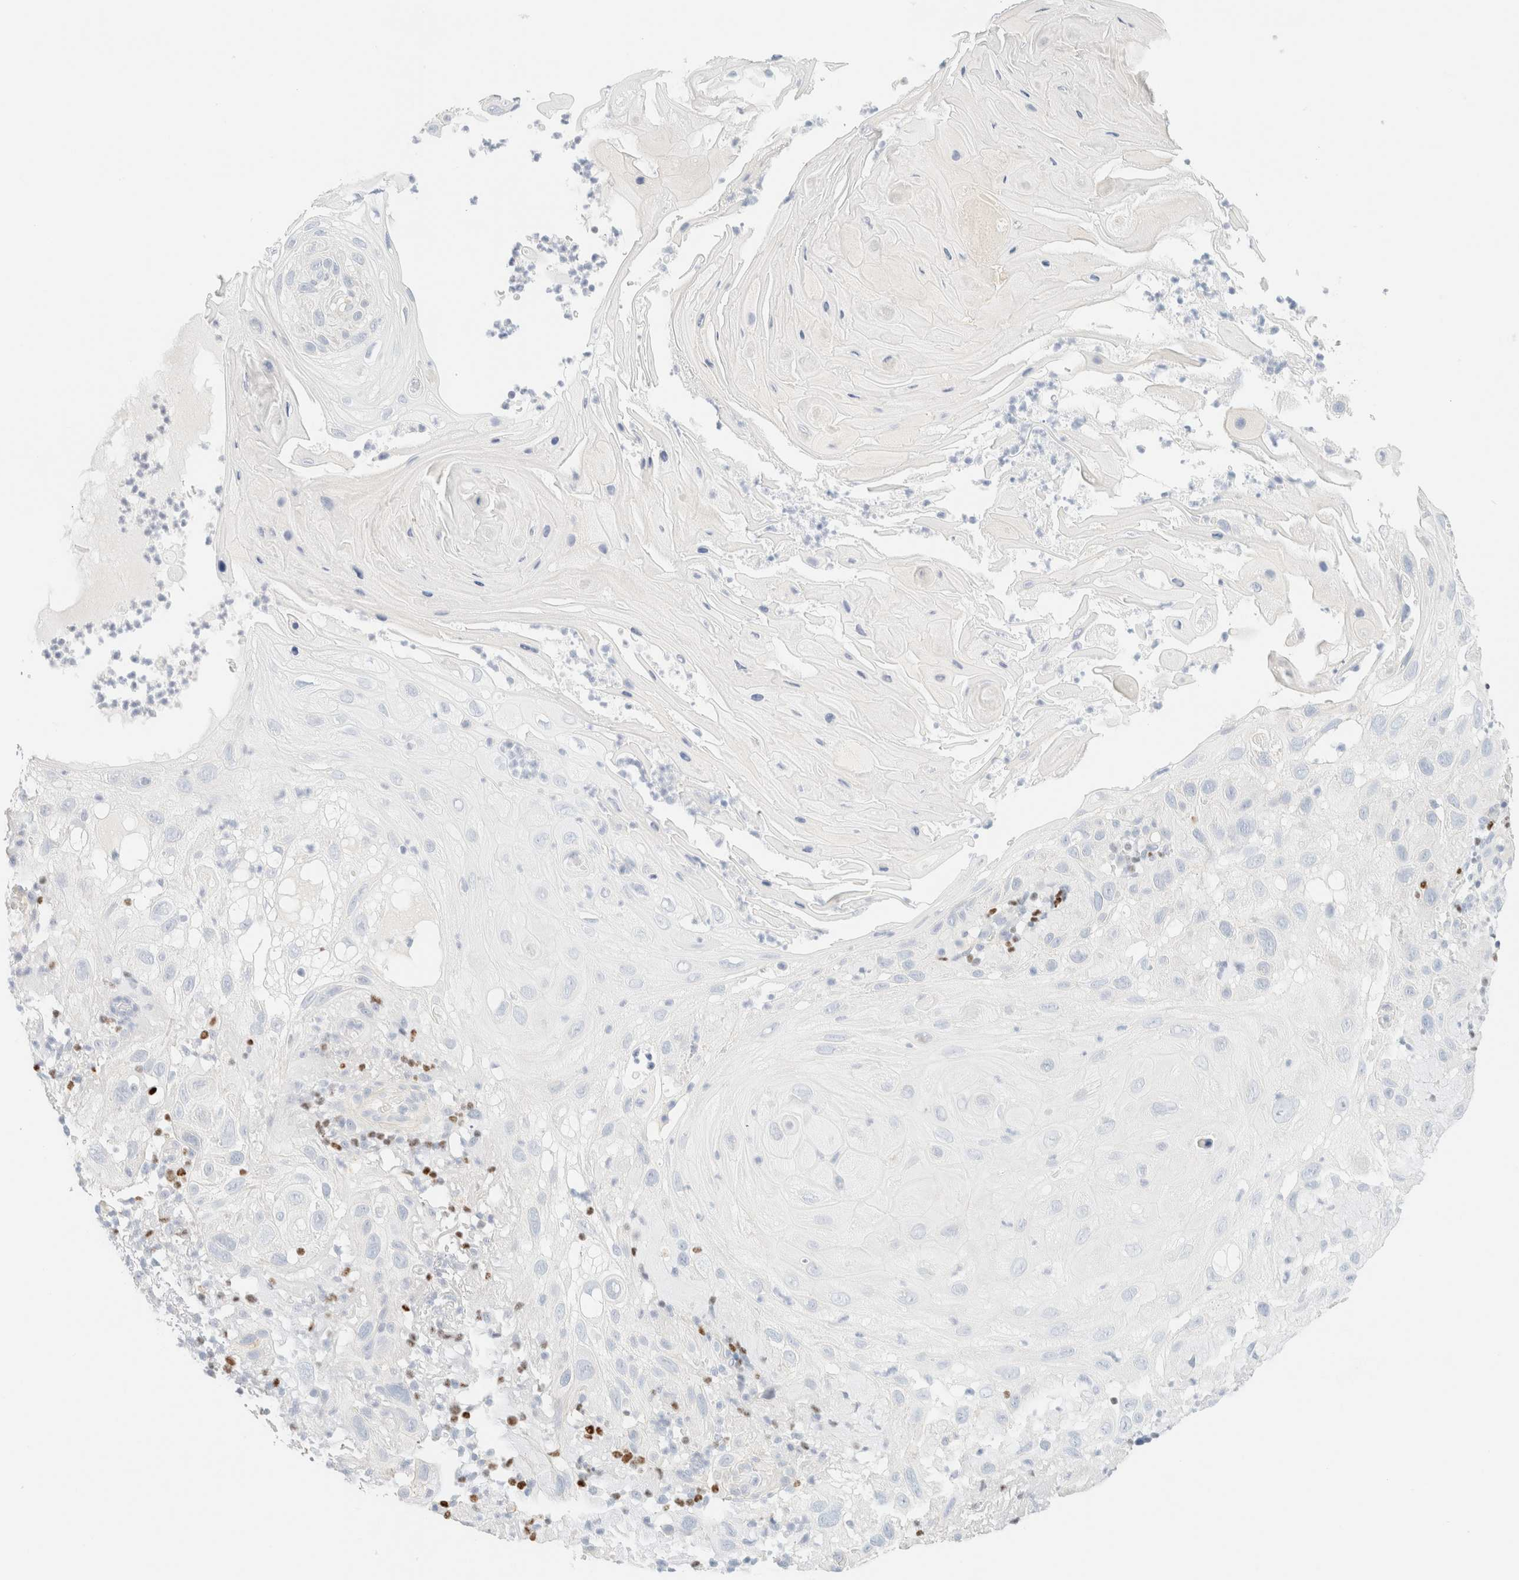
{"staining": {"intensity": "negative", "quantity": "none", "location": "none"}, "tissue": "skin cancer", "cell_type": "Tumor cells", "image_type": "cancer", "snomed": [{"axis": "morphology", "description": "Squamous cell carcinoma, NOS"}, {"axis": "topography", "description": "Skin"}], "caption": "High power microscopy histopathology image of an IHC histopathology image of skin squamous cell carcinoma, revealing no significant staining in tumor cells.", "gene": "IKZF3", "patient": {"sex": "female", "age": 96}}